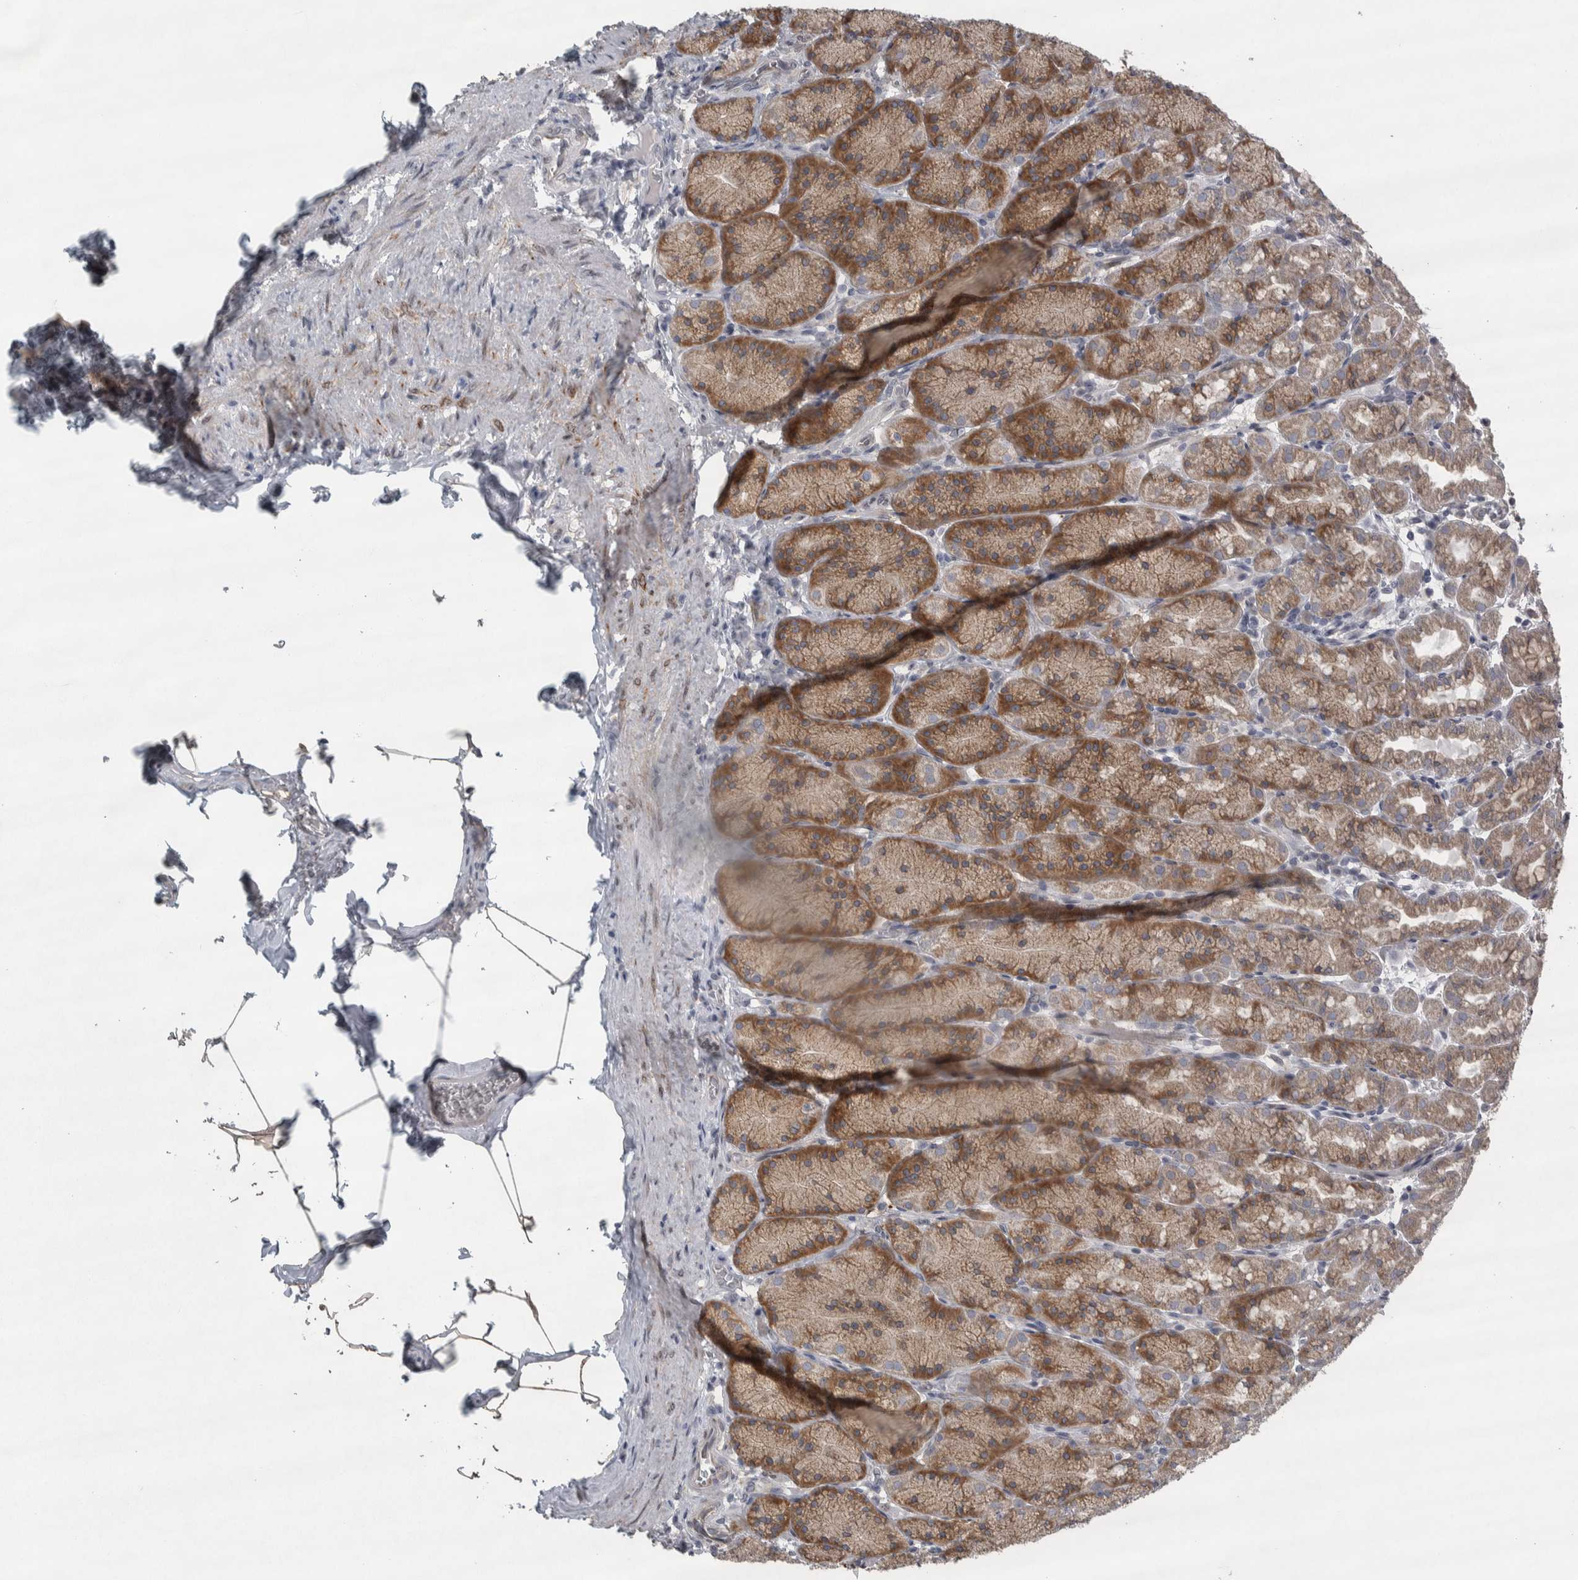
{"staining": {"intensity": "moderate", "quantity": ">75%", "location": "cytoplasmic/membranous"}, "tissue": "stomach", "cell_type": "Glandular cells", "image_type": "normal", "snomed": [{"axis": "morphology", "description": "Normal tissue, NOS"}, {"axis": "topography", "description": "Stomach"}], "caption": "Stomach stained with IHC reveals moderate cytoplasmic/membranous positivity in approximately >75% of glandular cells.", "gene": "SIGMAR1", "patient": {"sex": "male", "age": 42}}